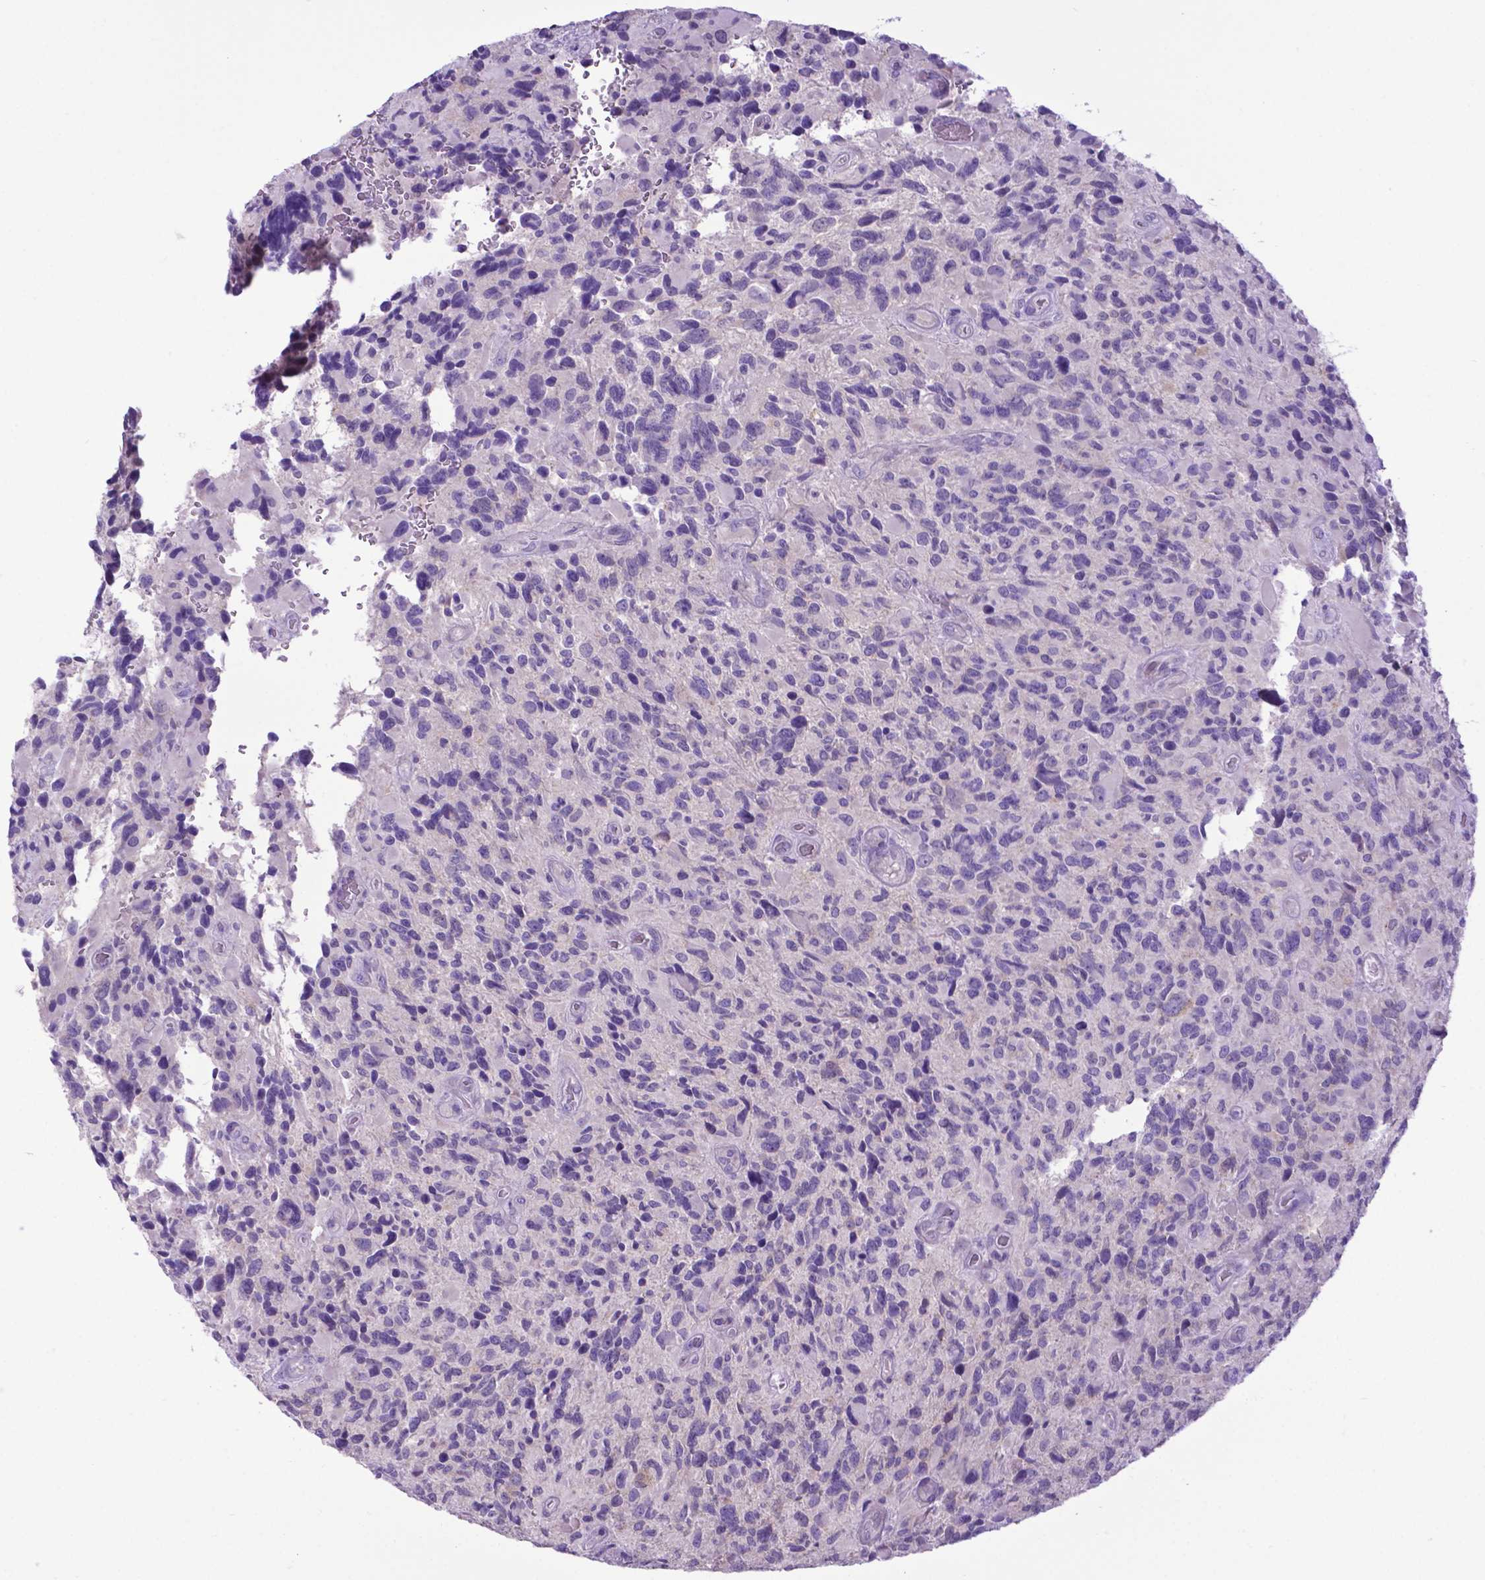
{"staining": {"intensity": "negative", "quantity": "none", "location": "none"}, "tissue": "glioma", "cell_type": "Tumor cells", "image_type": "cancer", "snomed": [{"axis": "morphology", "description": "Glioma, malignant, High grade"}, {"axis": "topography", "description": "Brain"}], "caption": "A high-resolution histopathology image shows immunohistochemistry staining of glioma, which reveals no significant expression in tumor cells.", "gene": "ADRA2B", "patient": {"sex": "male", "age": 46}}